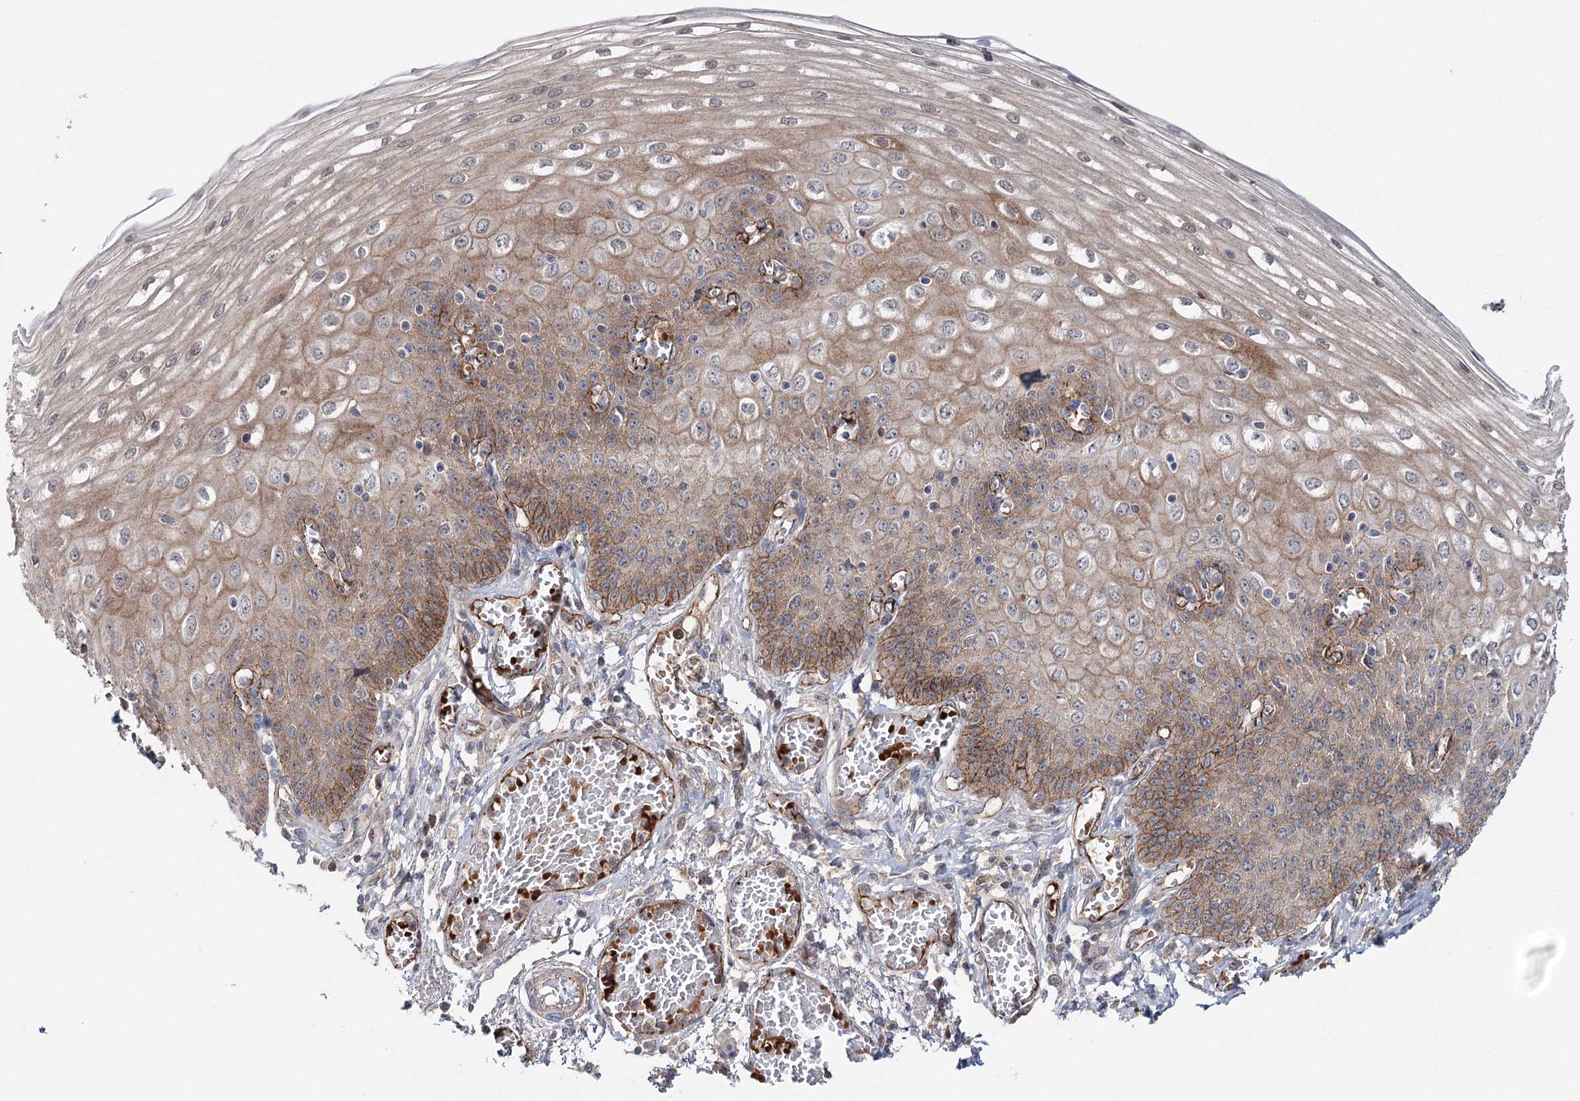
{"staining": {"intensity": "moderate", "quantity": "25%-75%", "location": "cytoplasmic/membranous"}, "tissue": "esophagus", "cell_type": "Squamous epithelial cells", "image_type": "normal", "snomed": [{"axis": "morphology", "description": "Normal tissue, NOS"}, {"axis": "topography", "description": "Esophagus"}], "caption": "A medium amount of moderate cytoplasmic/membranous positivity is present in approximately 25%-75% of squamous epithelial cells in unremarkable esophagus. The protein of interest is shown in brown color, while the nuclei are stained blue.", "gene": "PKP4", "patient": {"sex": "male", "age": 81}}